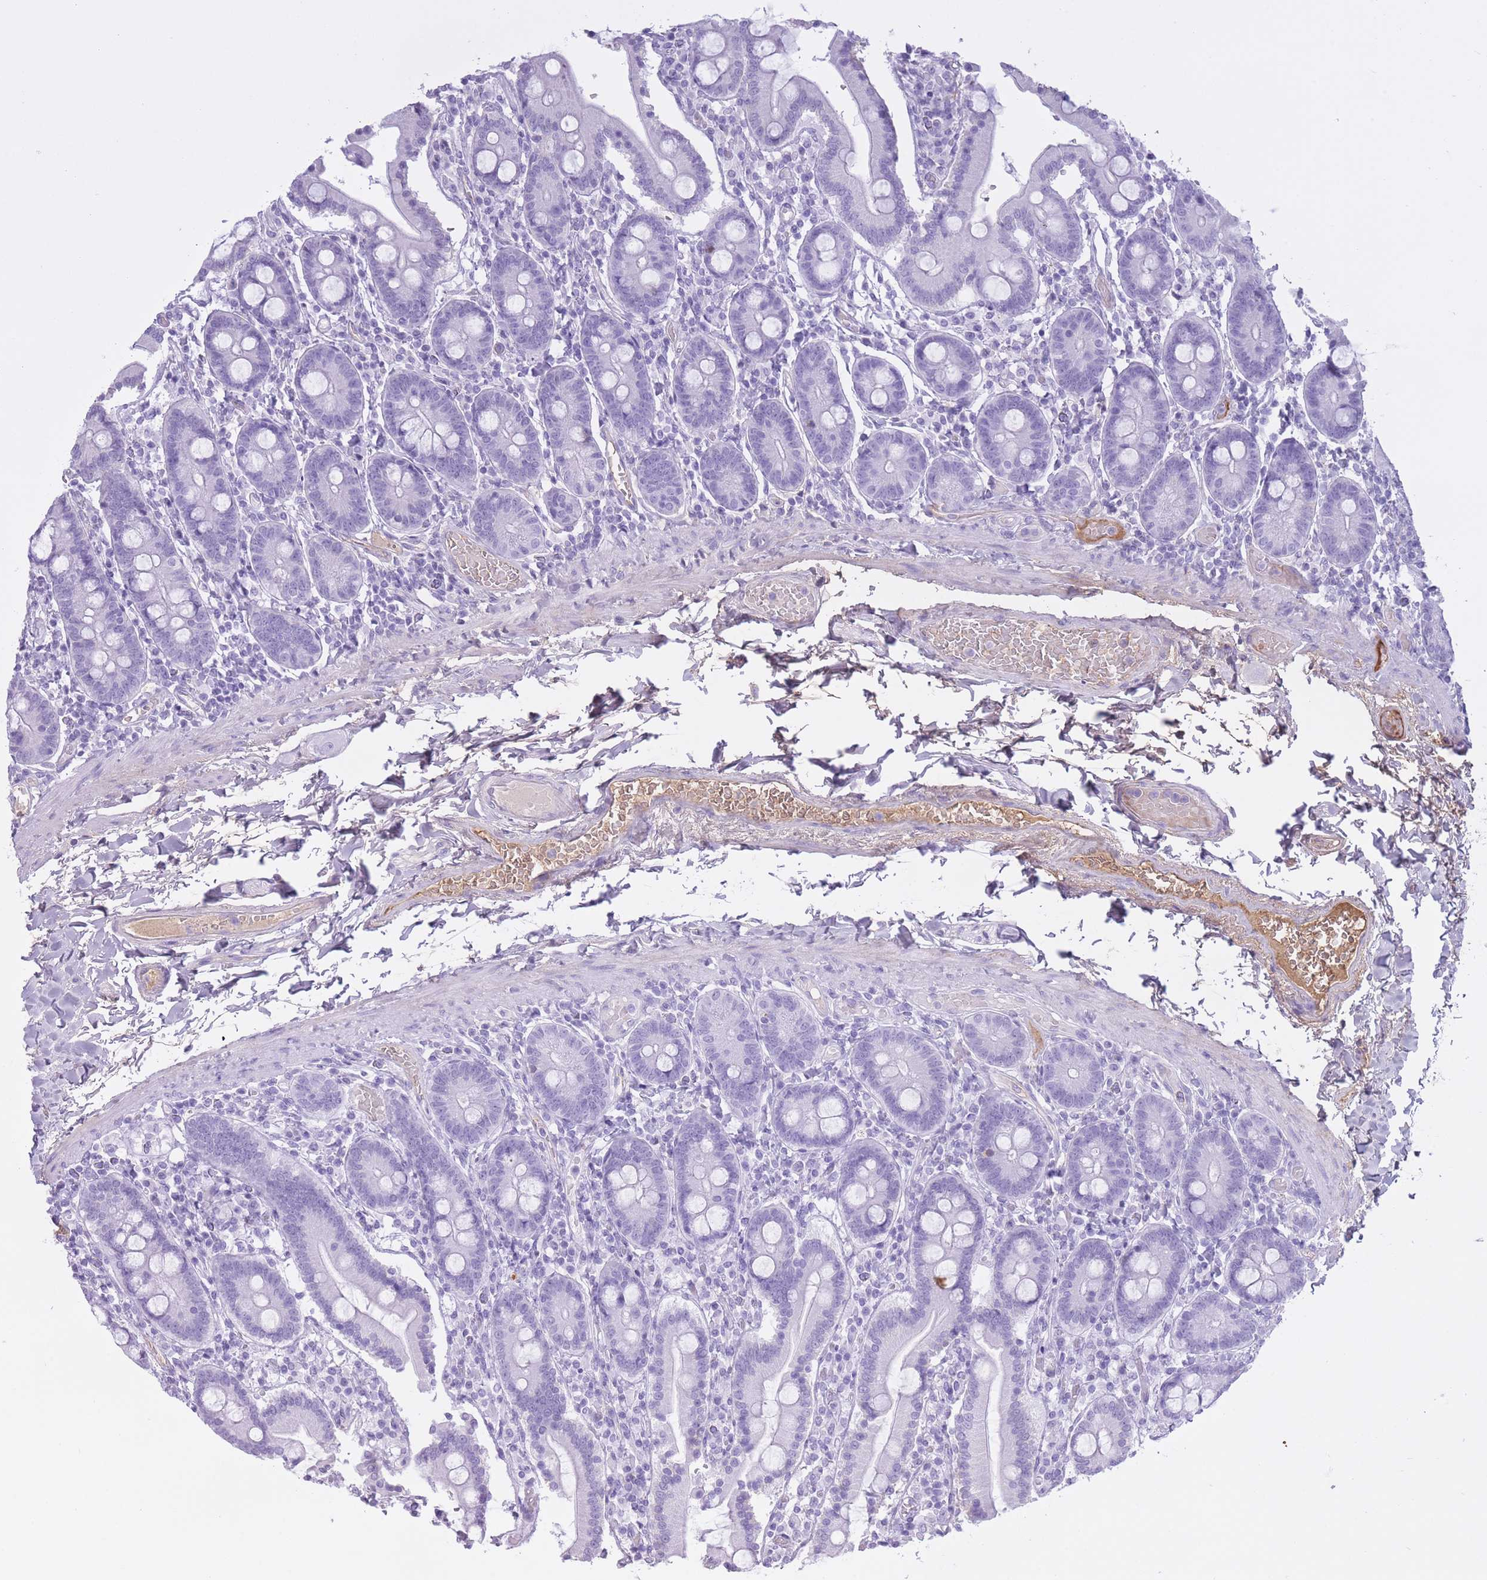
{"staining": {"intensity": "negative", "quantity": "none", "location": "none"}, "tissue": "duodenum", "cell_type": "Glandular cells", "image_type": "normal", "snomed": [{"axis": "morphology", "description": "Normal tissue, NOS"}, {"axis": "topography", "description": "Duodenum"}], "caption": "The image exhibits no significant positivity in glandular cells of duodenum. (IHC, brightfield microscopy, high magnification).", "gene": "AP3S1", "patient": {"sex": "male", "age": 55}}